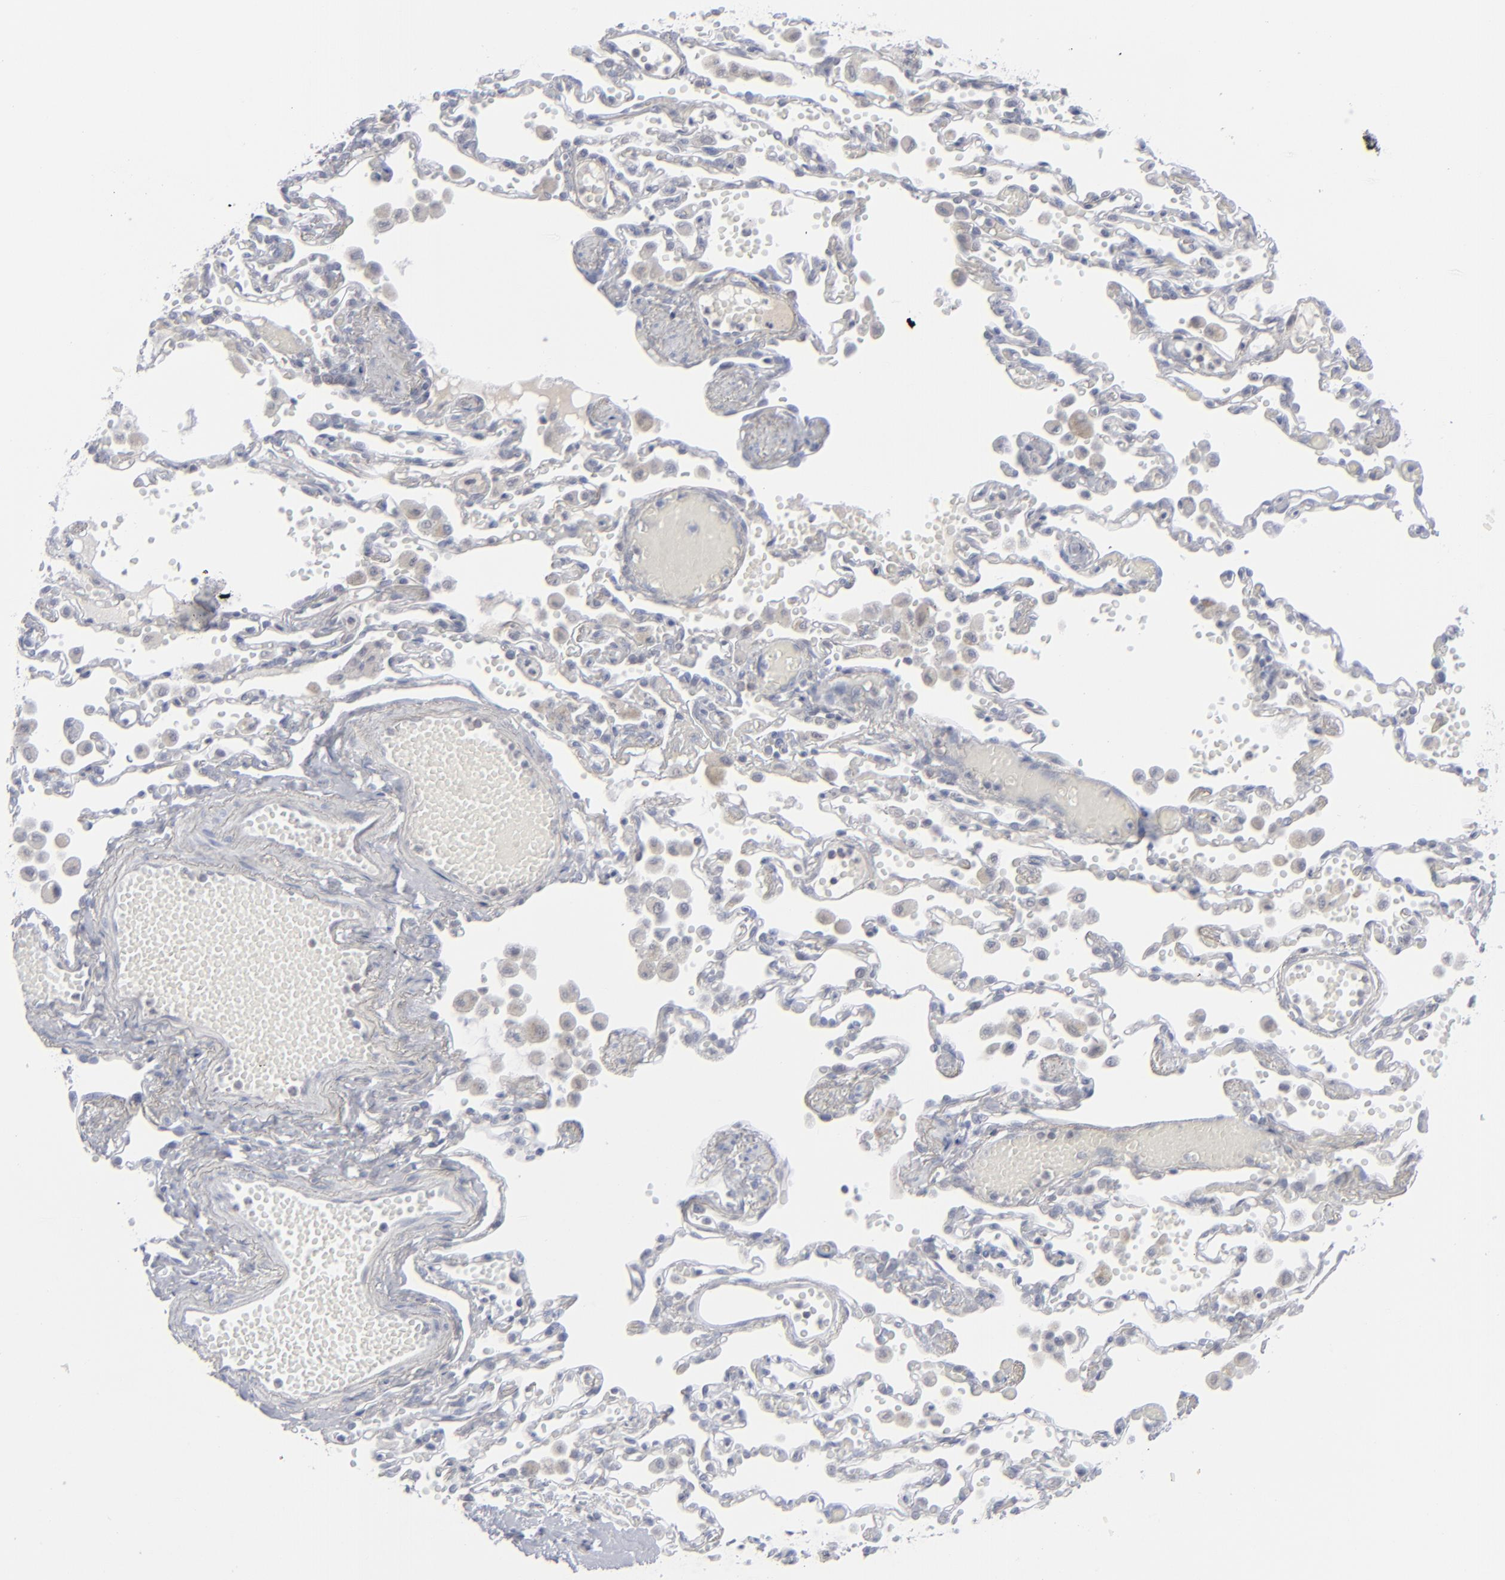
{"staining": {"intensity": "negative", "quantity": "none", "location": "none"}, "tissue": "bronchus", "cell_type": "Respiratory epithelial cells", "image_type": "normal", "snomed": [{"axis": "morphology", "description": "Normal tissue, NOS"}, {"axis": "topography", "description": "Cartilage tissue"}, {"axis": "topography", "description": "Bronchus"}, {"axis": "topography", "description": "Lung"}, {"axis": "topography", "description": "Peripheral nerve tissue"}], "caption": "Immunohistochemistry (IHC) of normal human bronchus shows no positivity in respiratory epithelial cells. (DAB IHC visualized using brightfield microscopy, high magnification).", "gene": "NUP88", "patient": {"sex": "female", "age": 49}}